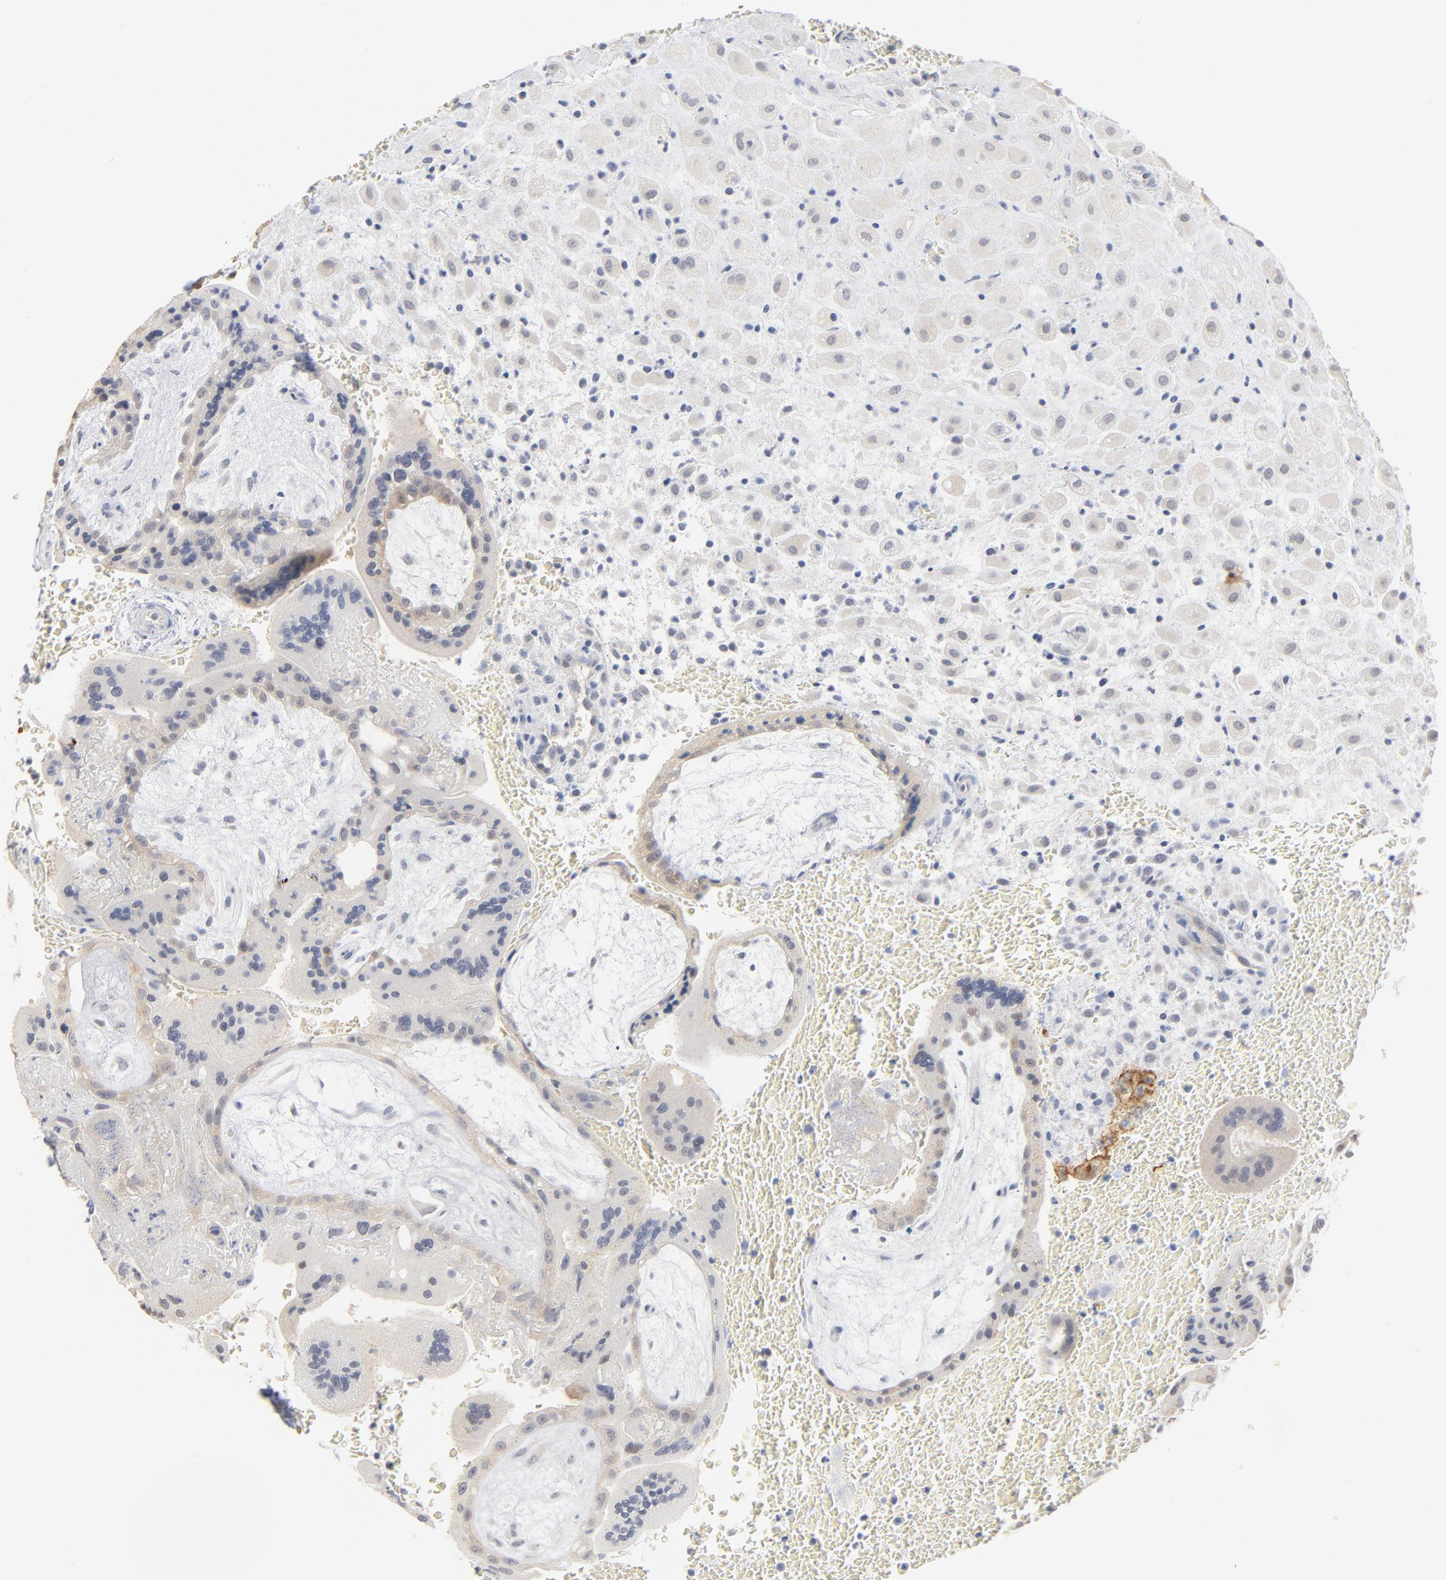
{"staining": {"intensity": "negative", "quantity": "none", "location": "none"}, "tissue": "placenta", "cell_type": "Decidual cells", "image_type": "normal", "snomed": [{"axis": "morphology", "description": "Normal tissue, NOS"}, {"axis": "topography", "description": "Placenta"}], "caption": "IHC of normal placenta demonstrates no expression in decidual cells.", "gene": "EPCAM", "patient": {"sex": "female", "age": 35}}